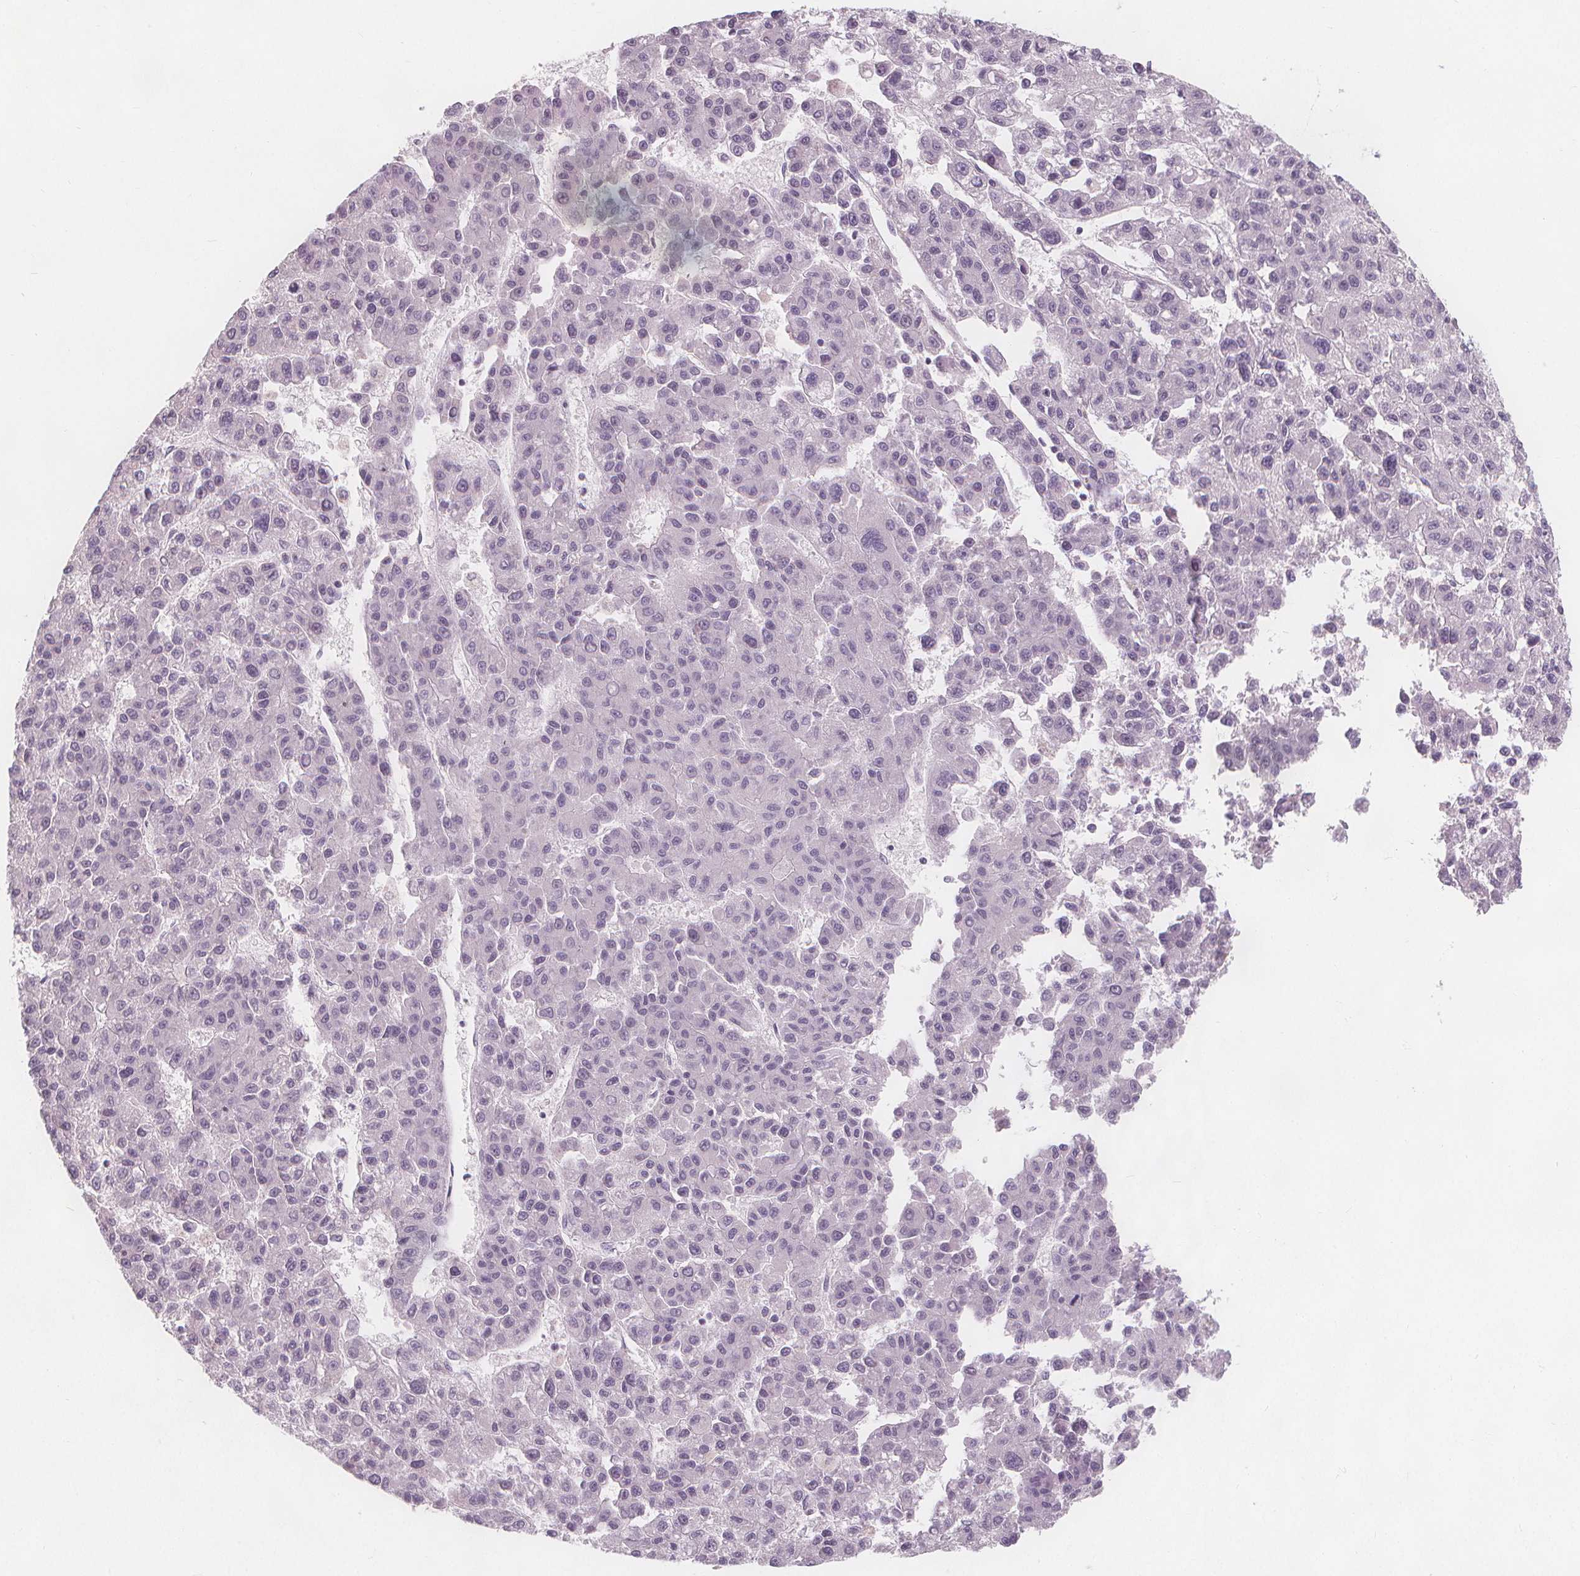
{"staining": {"intensity": "negative", "quantity": "none", "location": "none"}, "tissue": "liver cancer", "cell_type": "Tumor cells", "image_type": "cancer", "snomed": [{"axis": "morphology", "description": "Carcinoma, Hepatocellular, NOS"}, {"axis": "topography", "description": "Liver"}], "caption": "Tumor cells show no significant protein expression in liver cancer (hepatocellular carcinoma). (Stains: DAB (3,3'-diaminobenzidine) immunohistochemistry (IHC) with hematoxylin counter stain, Microscopy: brightfield microscopy at high magnification).", "gene": "TIPIN", "patient": {"sex": "male", "age": 70}}